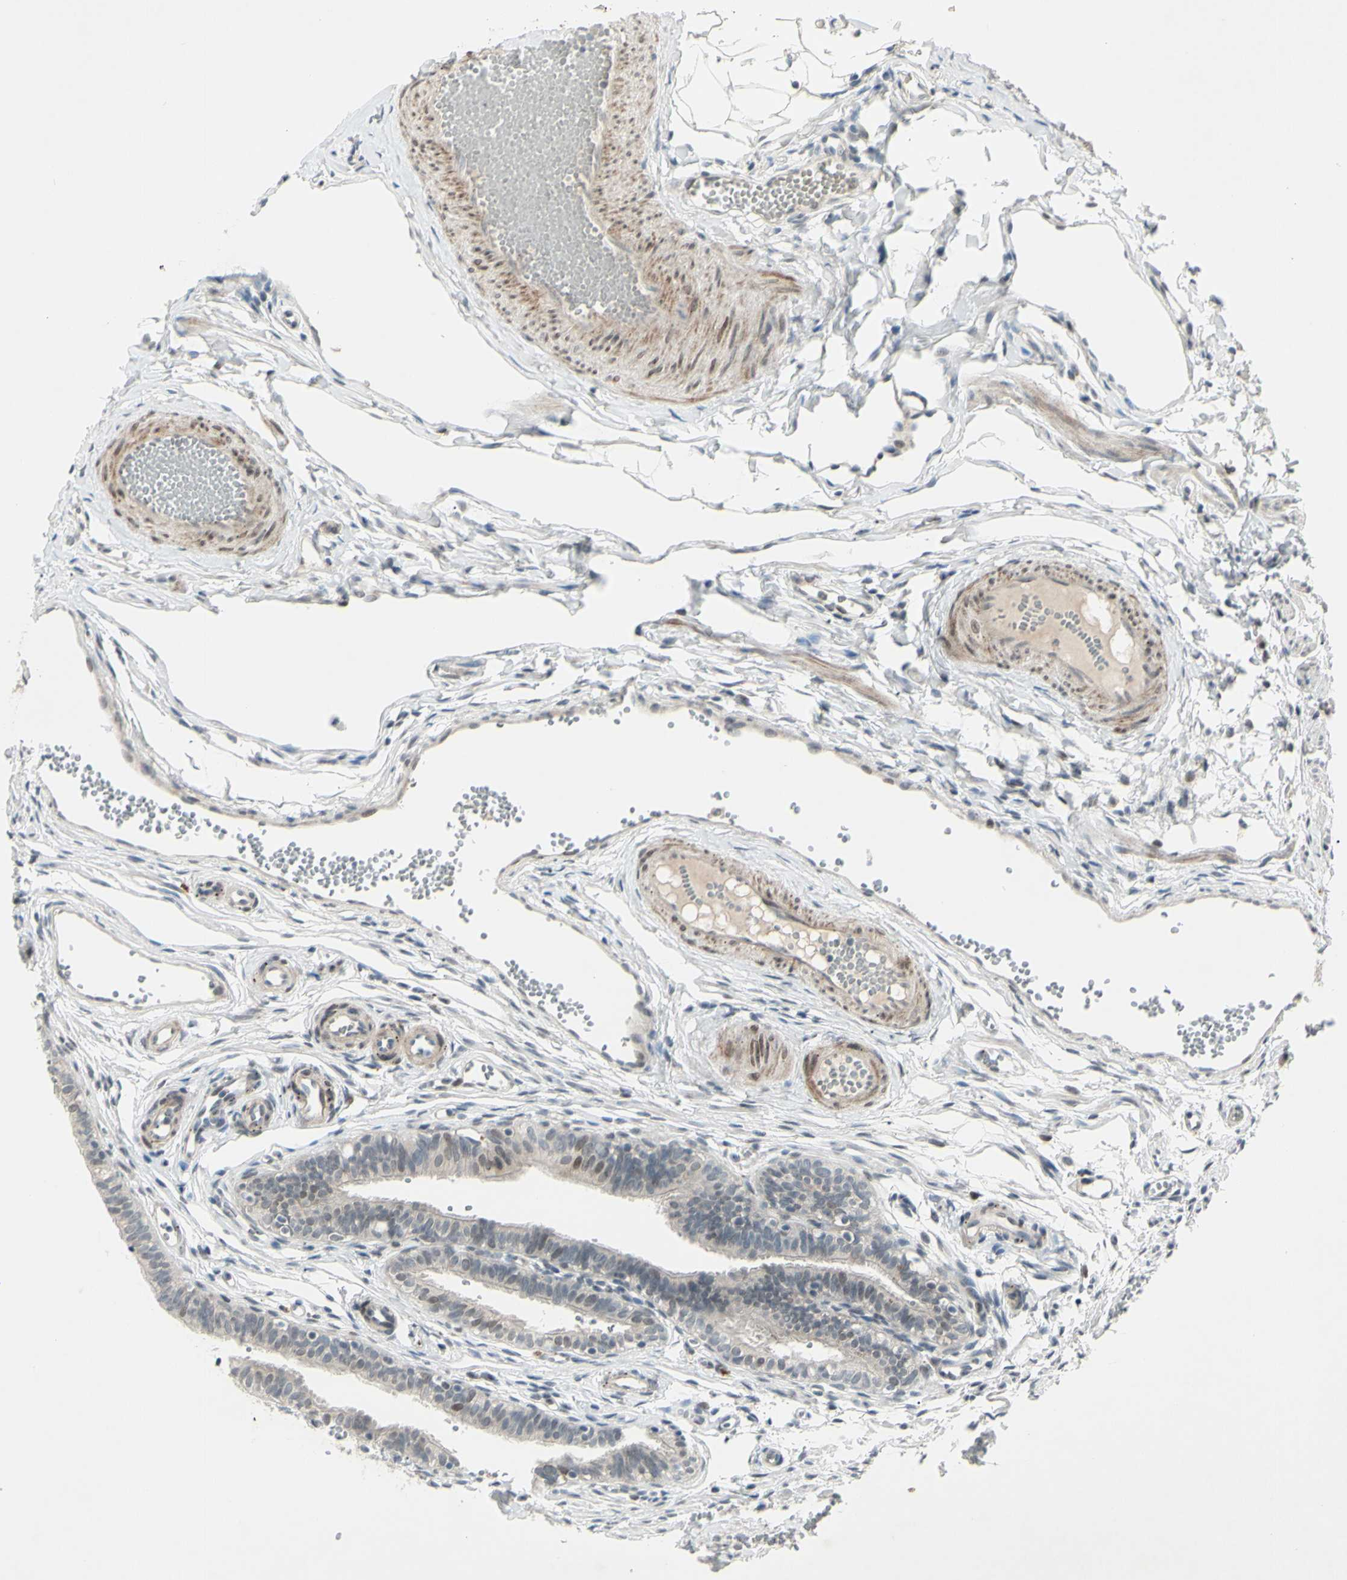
{"staining": {"intensity": "weak", "quantity": "<25%", "location": "cytoplasmic/membranous,nuclear"}, "tissue": "fallopian tube", "cell_type": "Glandular cells", "image_type": "normal", "snomed": [{"axis": "morphology", "description": "Normal tissue, NOS"}, {"axis": "topography", "description": "Fallopian tube"}, {"axis": "topography", "description": "Placenta"}], "caption": "Glandular cells are negative for protein expression in unremarkable human fallopian tube. (IHC, brightfield microscopy, high magnification).", "gene": "FGFR2", "patient": {"sex": "female", "age": 34}}